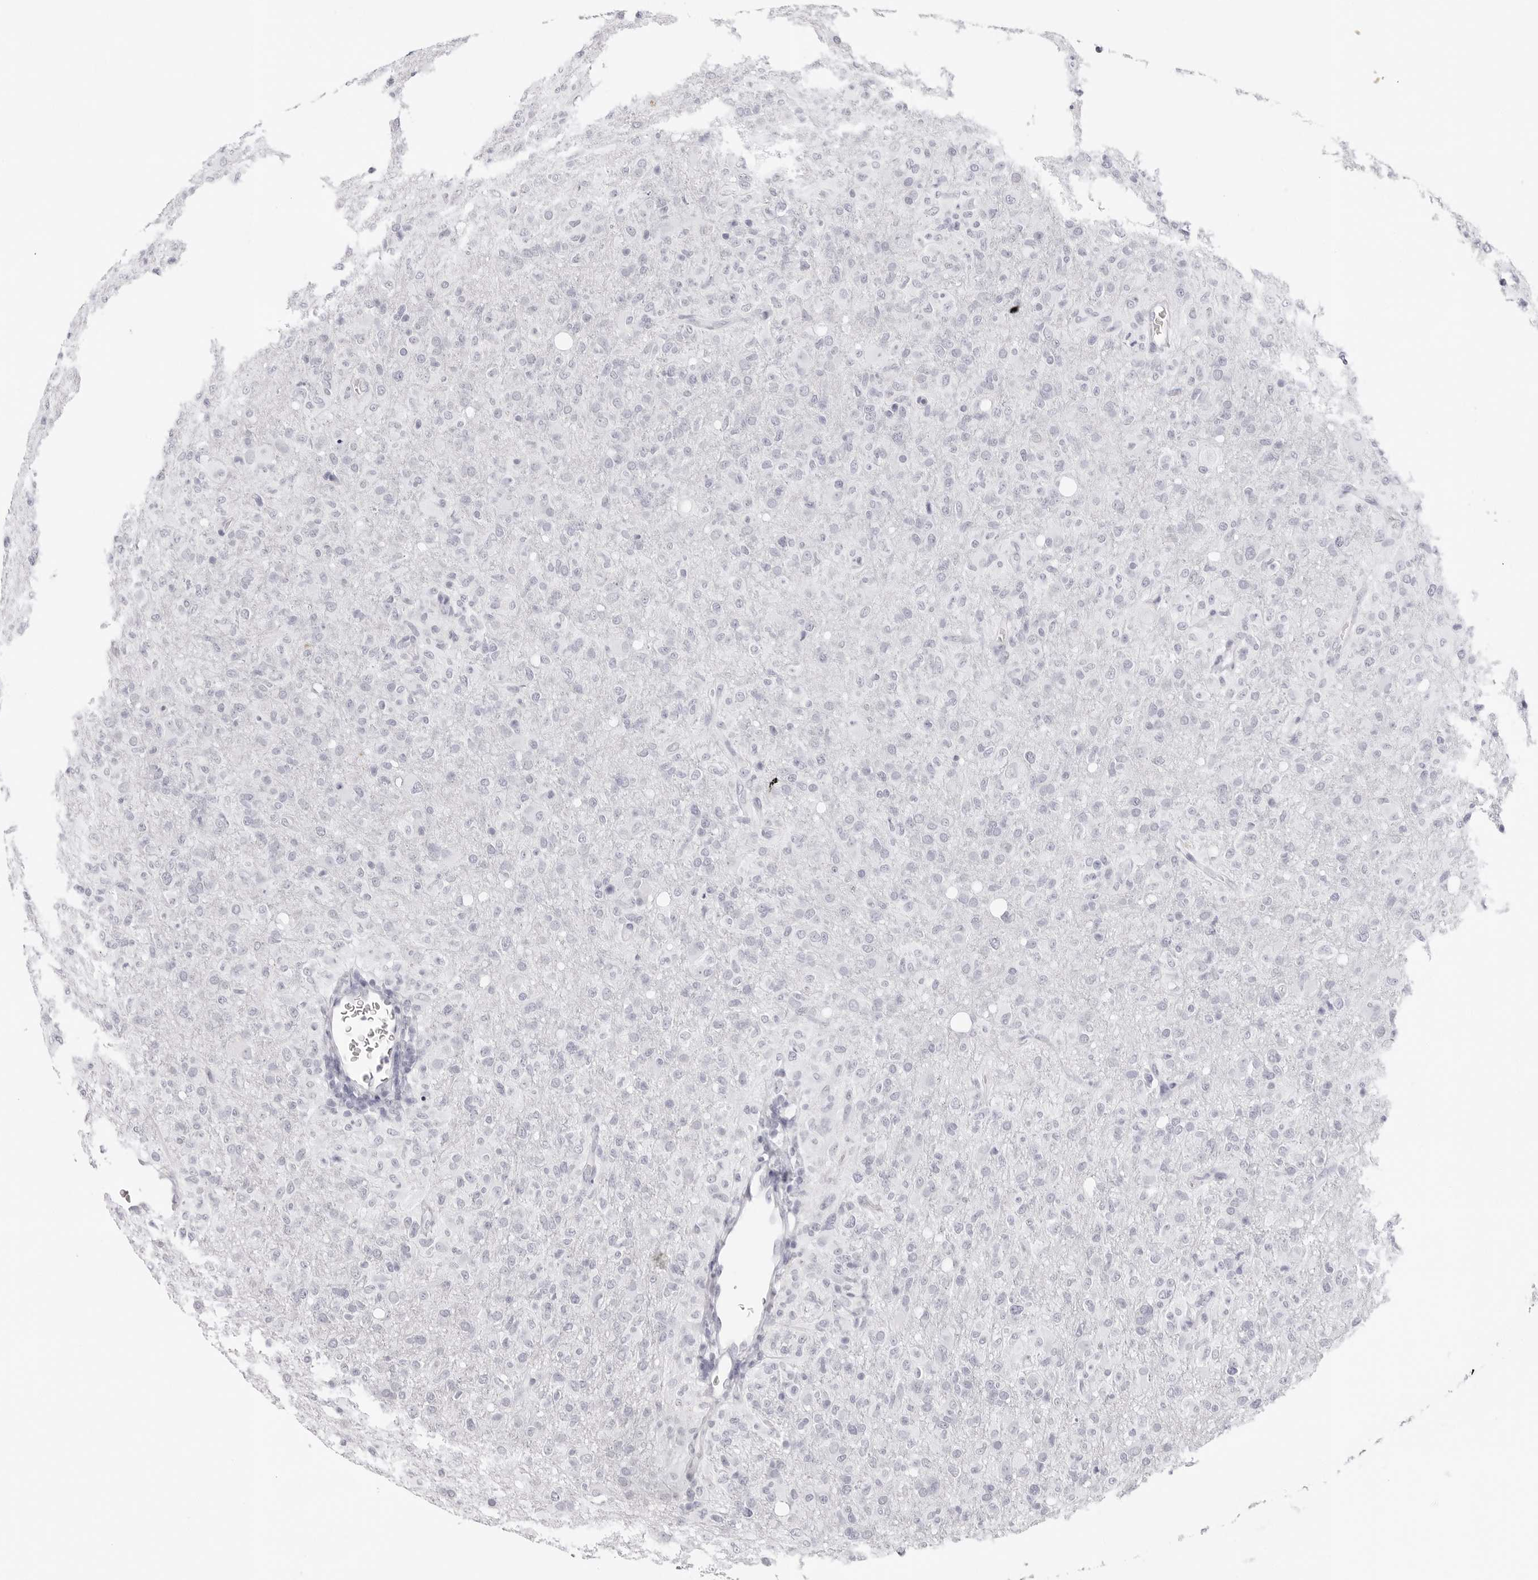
{"staining": {"intensity": "negative", "quantity": "none", "location": "none"}, "tissue": "glioma", "cell_type": "Tumor cells", "image_type": "cancer", "snomed": [{"axis": "morphology", "description": "Glioma, malignant, High grade"}, {"axis": "topography", "description": "Brain"}], "caption": "This is a image of immunohistochemistry staining of glioma, which shows no expression in tumor cells. Brightfield microscopy of immunohistochemistry stained with DAB (3,3'-diaminobenzidine) (brown) and hematoxylin (blue), captured at high magnification.", "gene": "CST5", "patient": {"sex": "female", "age": 57}}